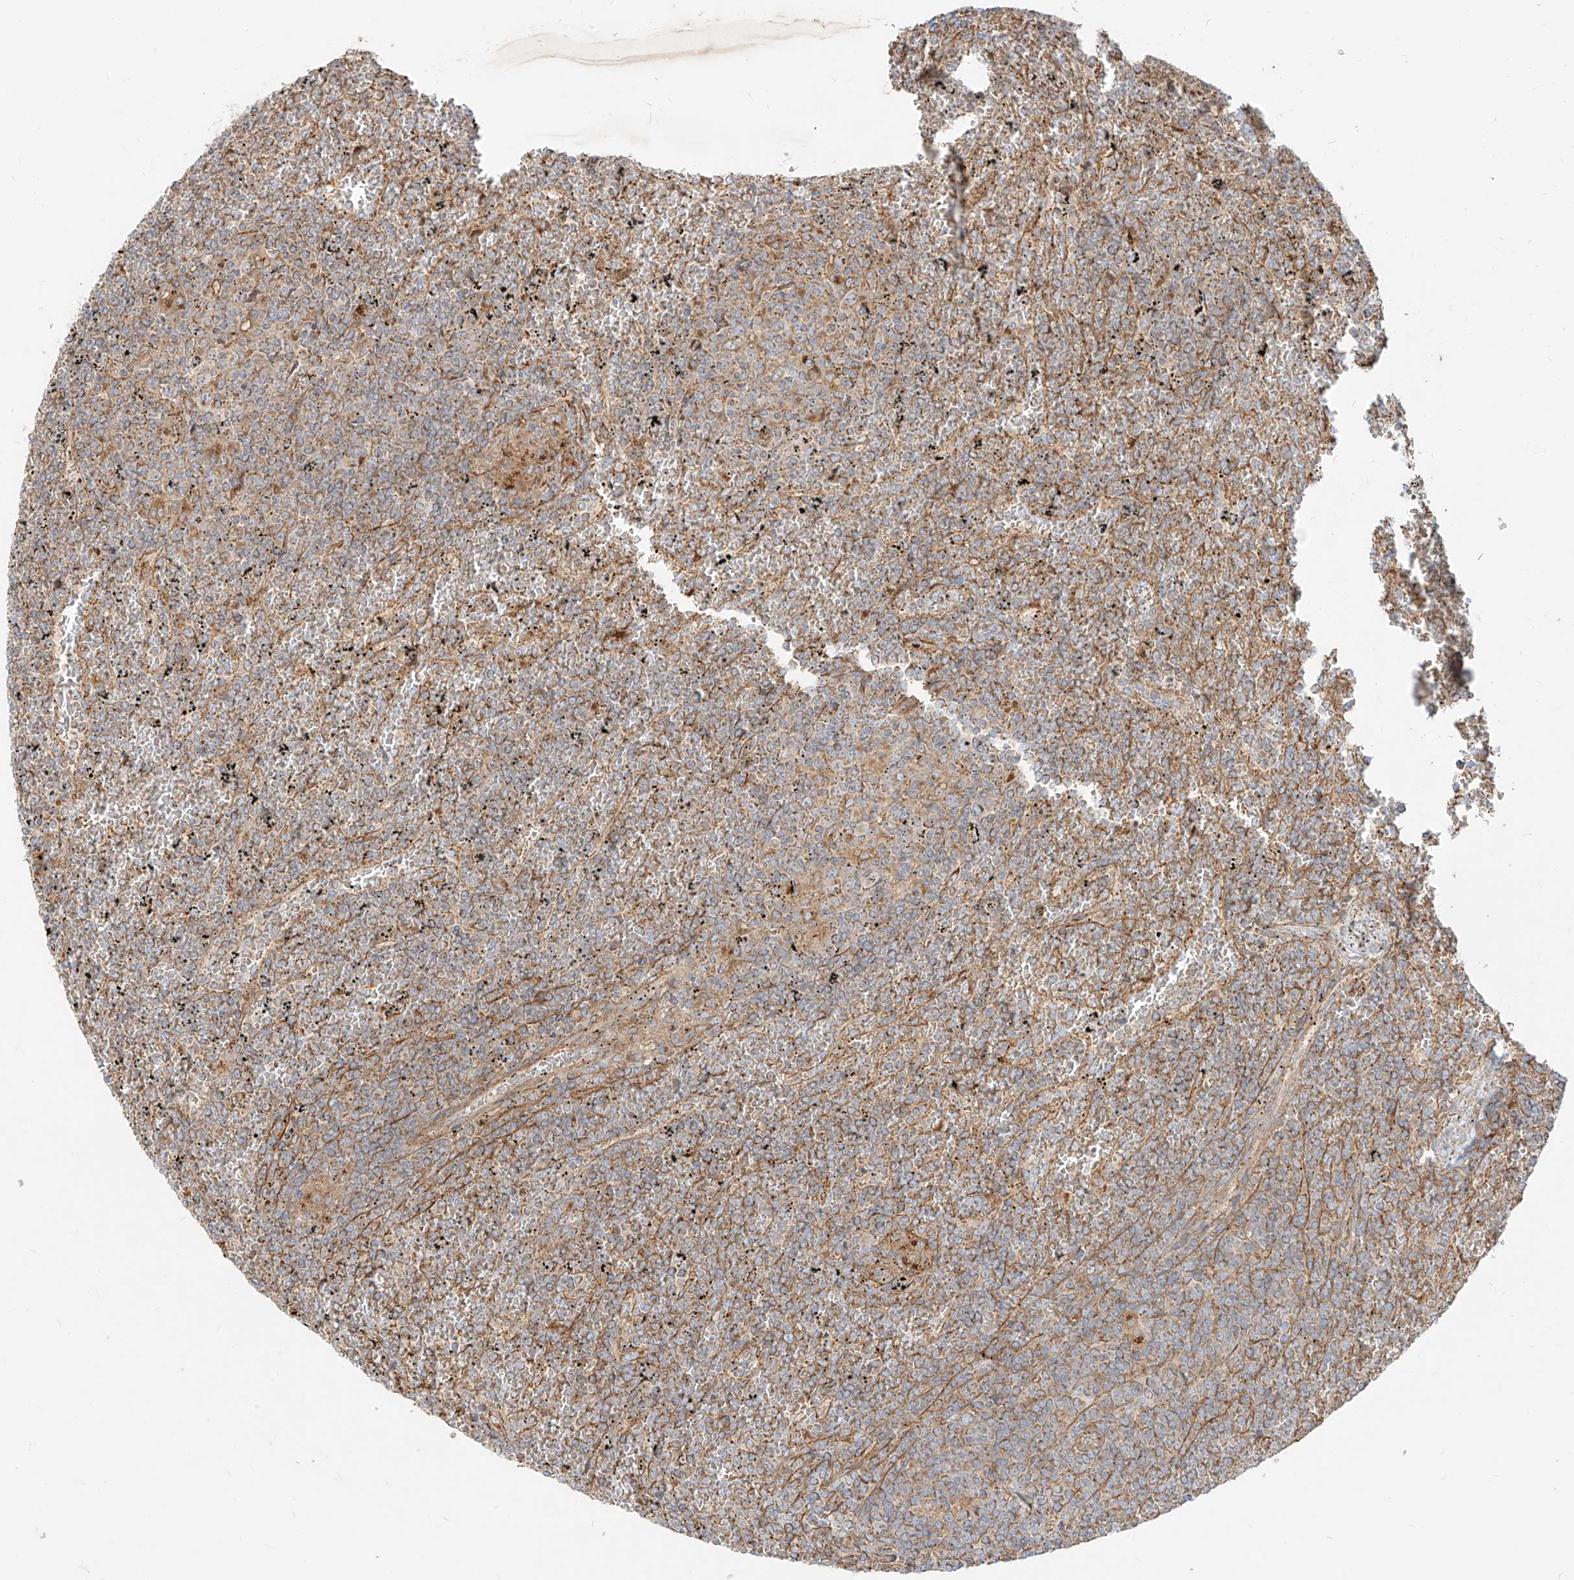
{"staining": {"intensity": "moderate", "quantity": "25%-75%", "location": "cytoplasmic/membranous"}, "tissue": "lymphoma", "cell_type": "Tumor cells", "image_type": "cancer", "snomed": [{"axis": "morphology", "description": "Malignant lymphoma, non-Hodgkin's type, Low grade"}, {"axis": "topography", "description": "Spleen"}], "caption": "High-power microscopy captured an immunohistochemistry (IHC) image of lymphoma, revealing moderate cytoplasmic/membranous staining in approximately 25%-75% of tumor cells.", "gene": "PLCL1", "patient": {"sex": "female", "age": 19}}